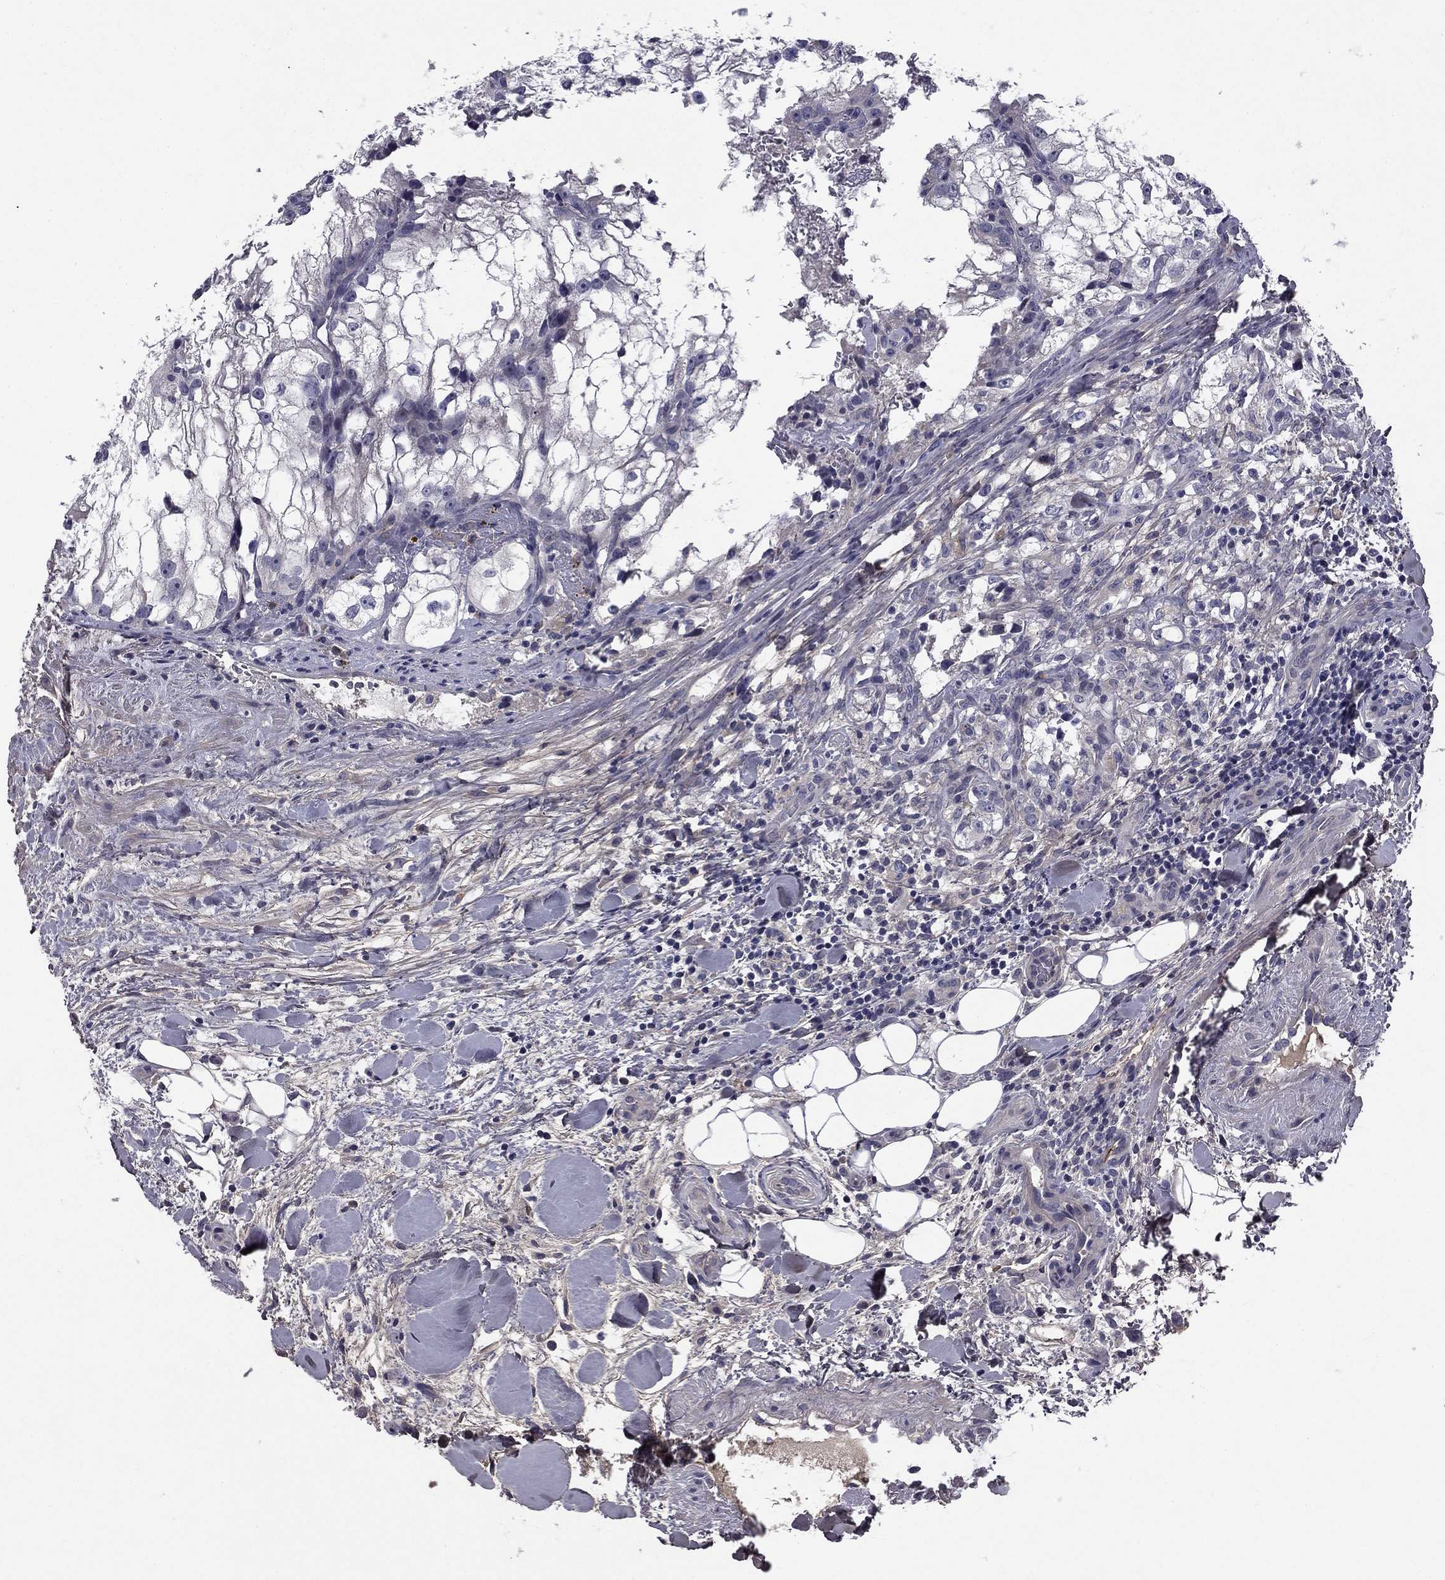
{"staining": {"intensity": "negative", "quantity": "none", "location": "none"}, "tissue": "renal cancer", "cell_type": "Tumor cells", "image_type": "cancer", "snomed": [{"axis": "morphology", "description": "Adenocarcinoma, NOS"}, {"axis": "topography", "description": "Kidney"}], "caption": "A high-resolution image shows IHC staining of renal cancer, which reveals no significant staining in tumor cells. (DAB (3,3'-diaminobenzidine) IHC with hematoxylin counter stain).", "gene": "COL2A1", "patient": {"sex": "male", "age": 59}}